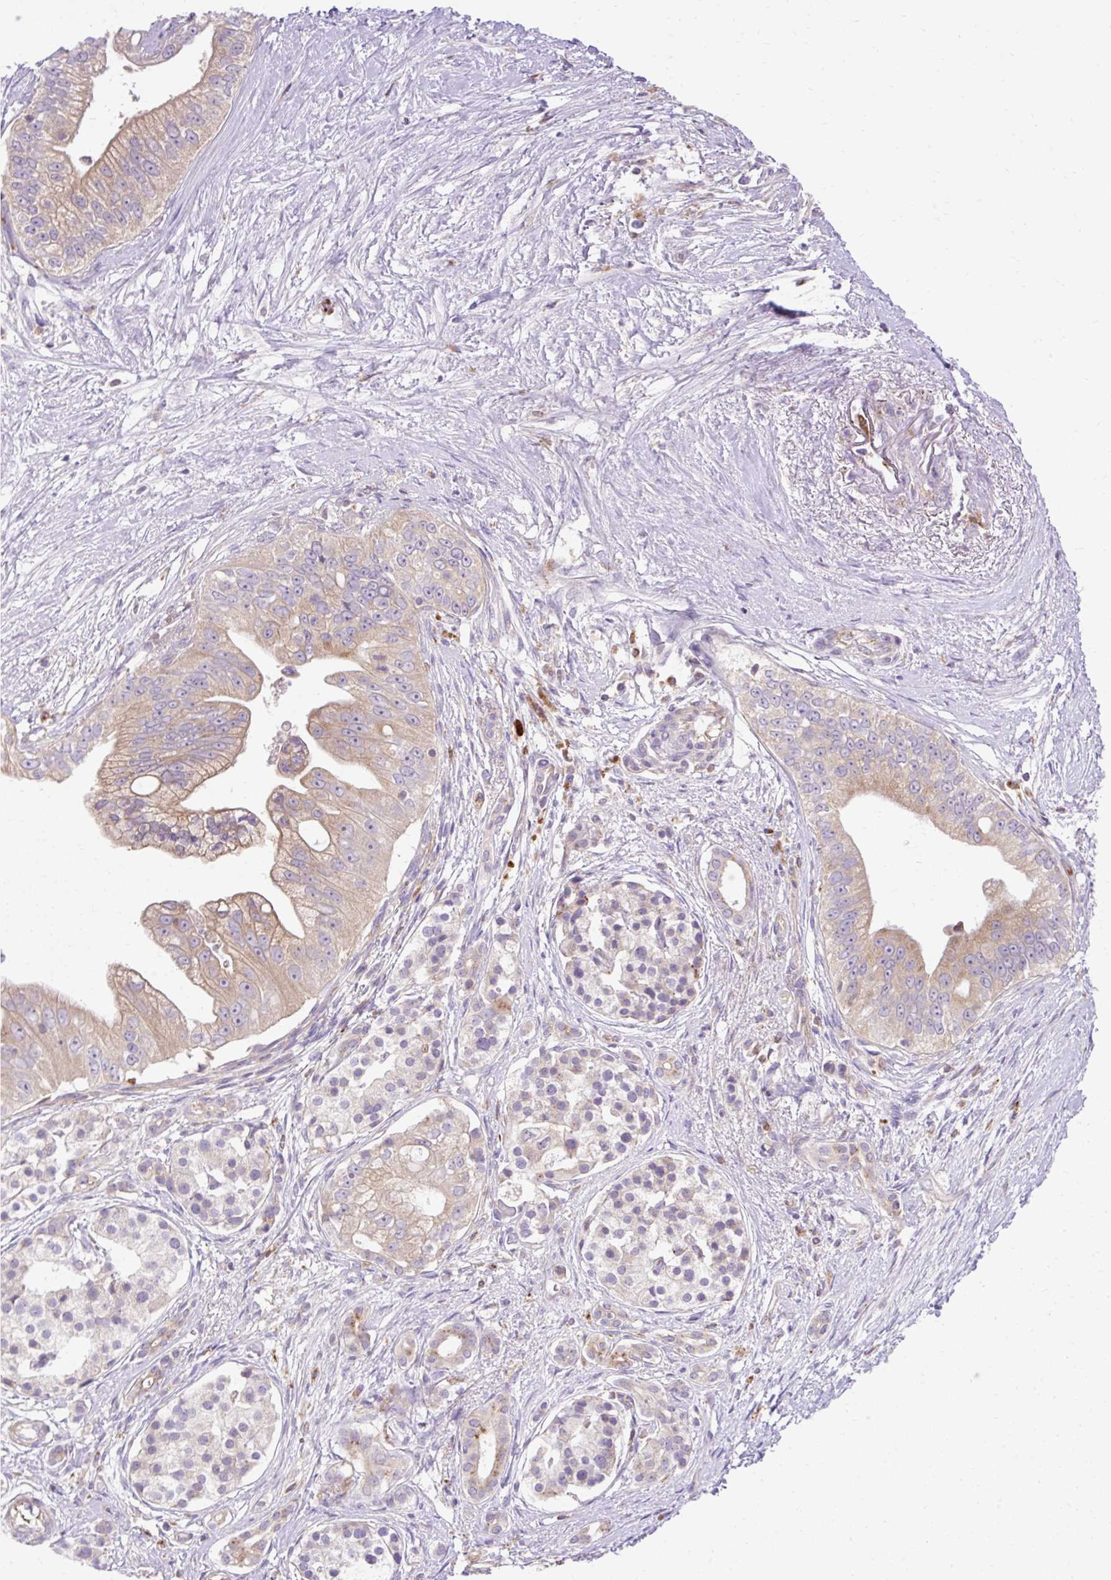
{"staining": {"intensity": "moderate", "quantity": ">75%", "location": "cytoplasmic/membranous"}, "tissue": "pancreatic cancer", "cell_type": "Tumor cells", "image_type": "cancer", "snomed": [{"axis": "morphology", "description": "Adenocarcinoma, NOS"}, {"axis": "topography", "description": "Pancreas"}], "caption": "A medium amount of moderate cytoplasmic/membranous positivity is appreciated in about >75% of tumor cells in adenocarcinoma (pancreatic) tissue. The protein of interest is stained brown, and the nuclei are stained in blue (DAB IHC with brightfield microscopy, high magnification).", "gene": "HEXB", "patient": {"sex": "male", "age": 70}}